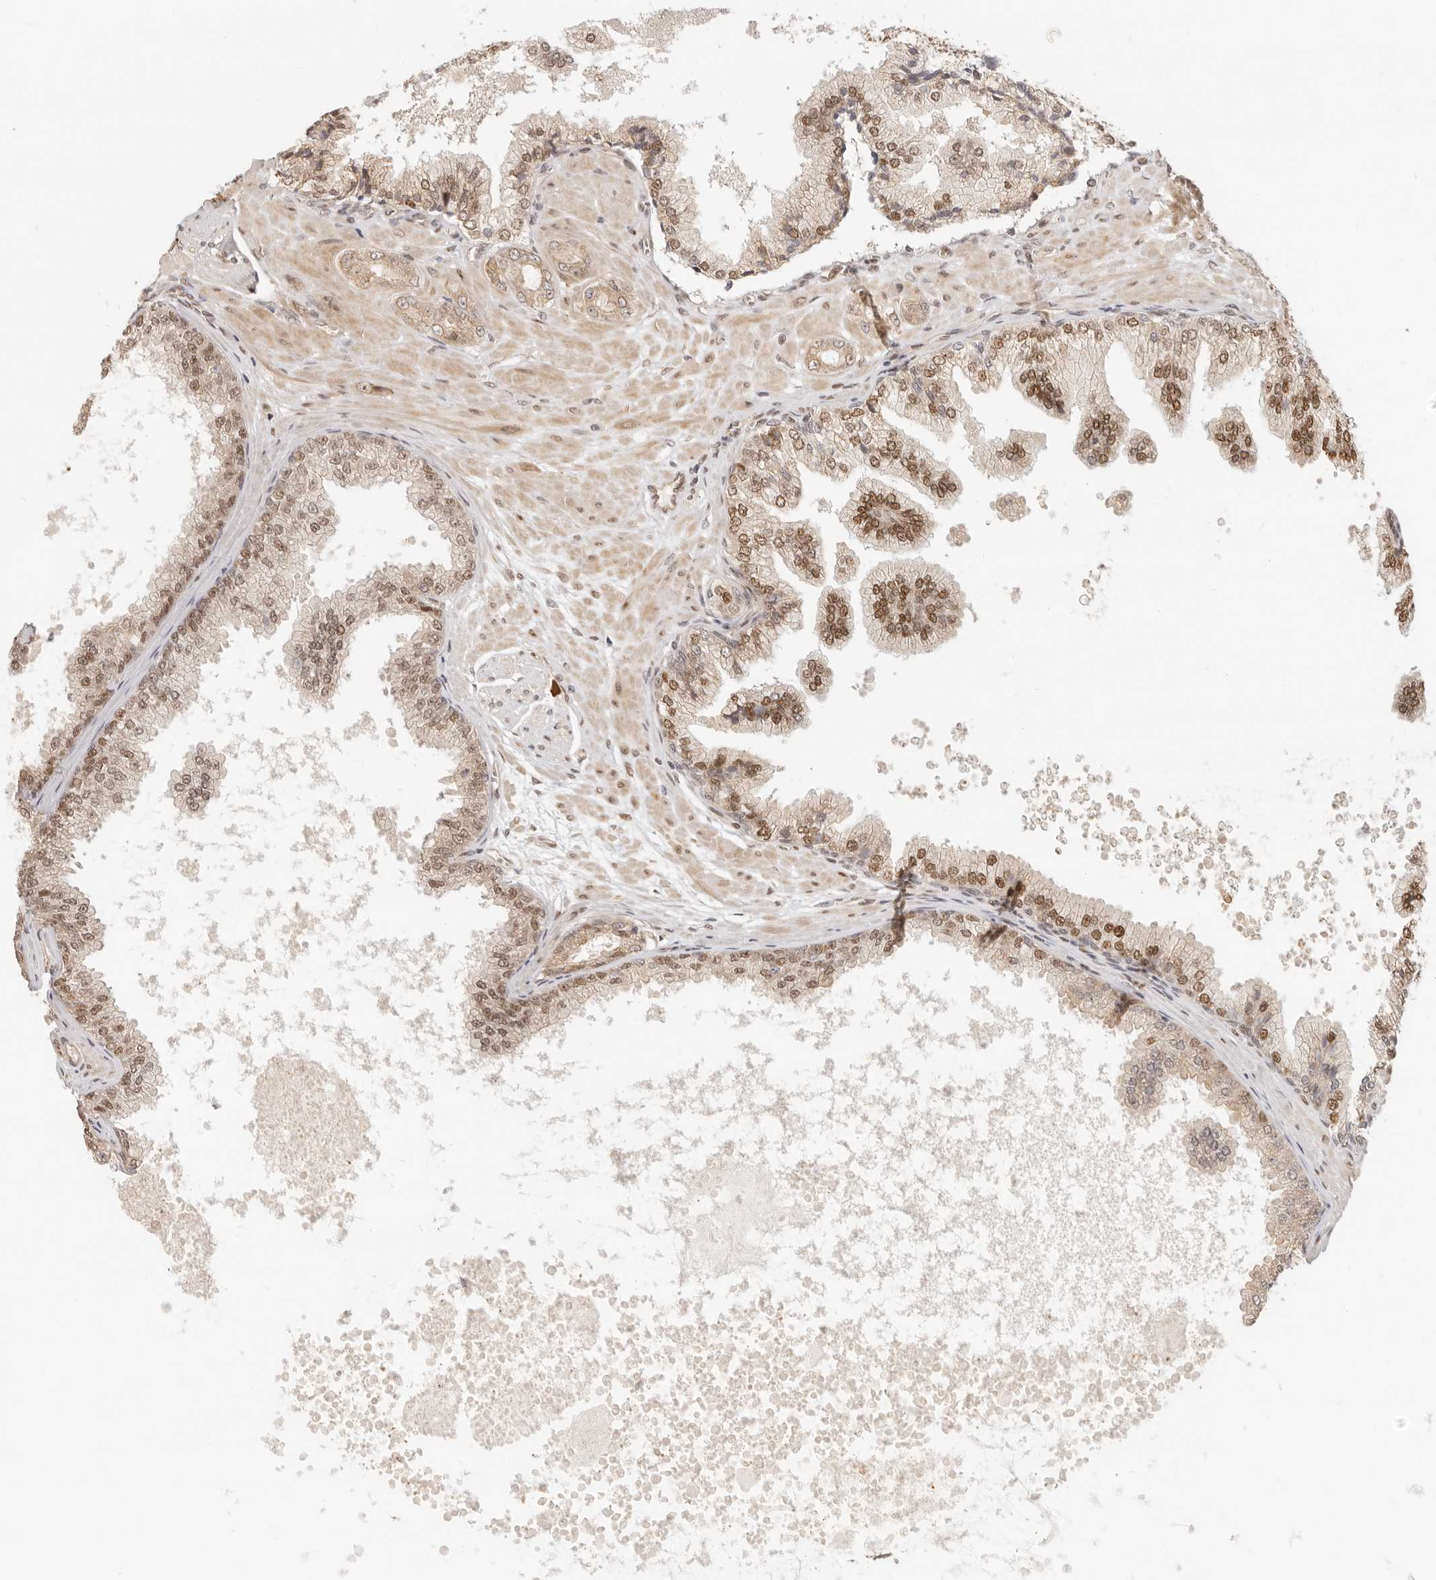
{"staining": {"intensity": "moderate", "quantity": ">75%", "location": "cytoplasmic/membranous,nuclear"}, "tissue": "prostate cancer", "cell_type": "Tumor cells", "image_type": "cancer", "snomed": [{"axis": "morphology", "description": "Adenocarcinoma, Low grade"}, {"axis": "topography", "description": "Prostate"}], "caption": "Immunohistochemistry (IHC) staining of prostate adenocarcinoma (low-grade), which exhibits medium levels of moderate cytoplasmic/membranous and nuclear expression in about >75% of tumor cells indicating moderate cytoplasmic/membranous and nuclear protein positivity. The staining was performed using DAB (3,3'-diaminobenzidine) (brown) for protein detection and nuclei were counterstained in hematoxylin (blue).", "gene": "TUFT1", "patient": {"sex": "male", "age": 63}}